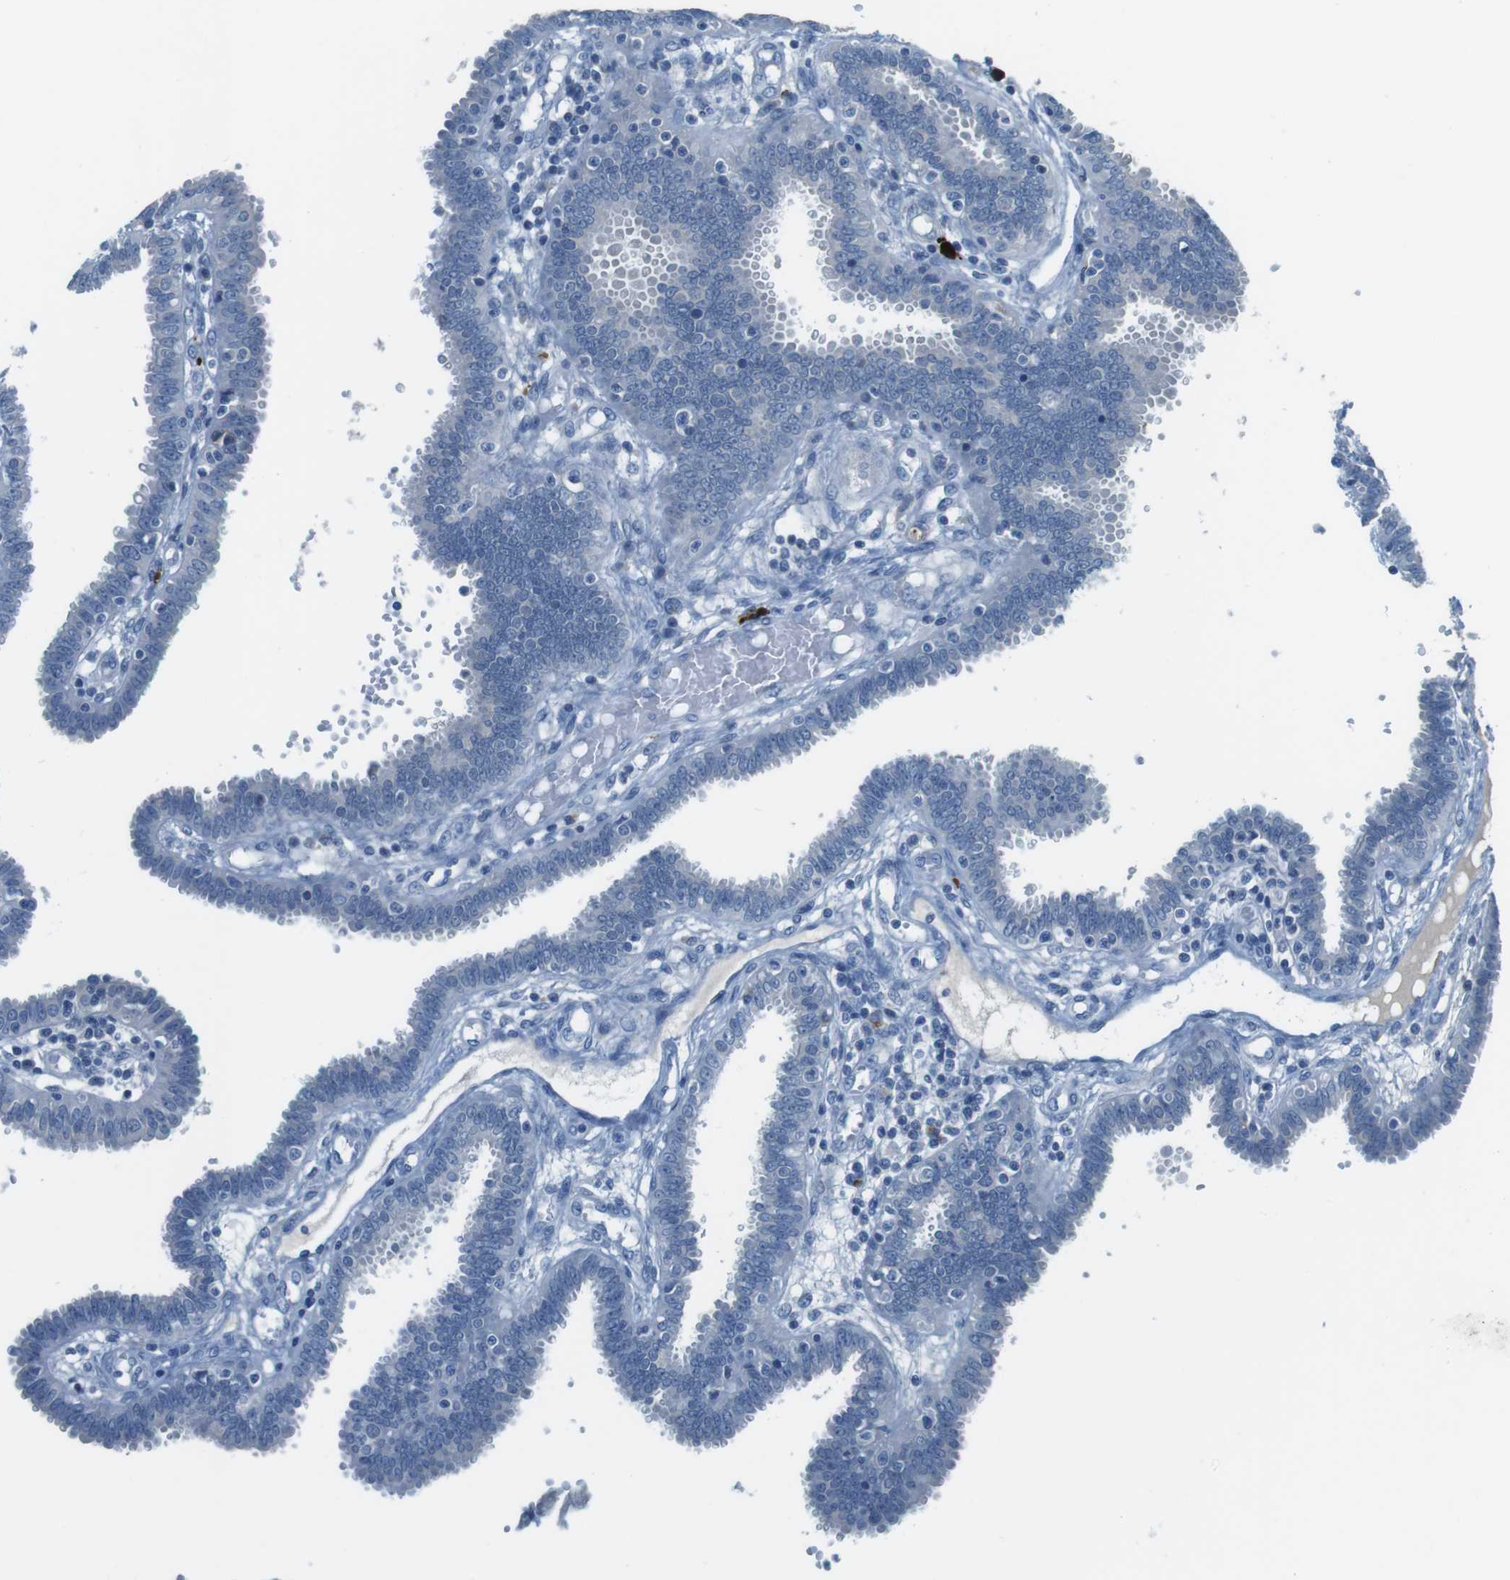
{"staining": {"intensity": "negative", "quantity": "none", "location": "none"}, "tissue": "fallopian tube", "cell_type": "Glandular cells", "image_type": "normal", "snomed": [{"axis": "morphology", "description": "Normal tissue, NOS"}, {"axis": "topography", "description": "Fallopian tube"}], "caption": "IHC image of unremarkable human fallopian tube stained for a protein (brown), which reveals no expression in glandular cells.", "gene": "SLC35A3", "patient": {"sex": "female", "age": 32}}